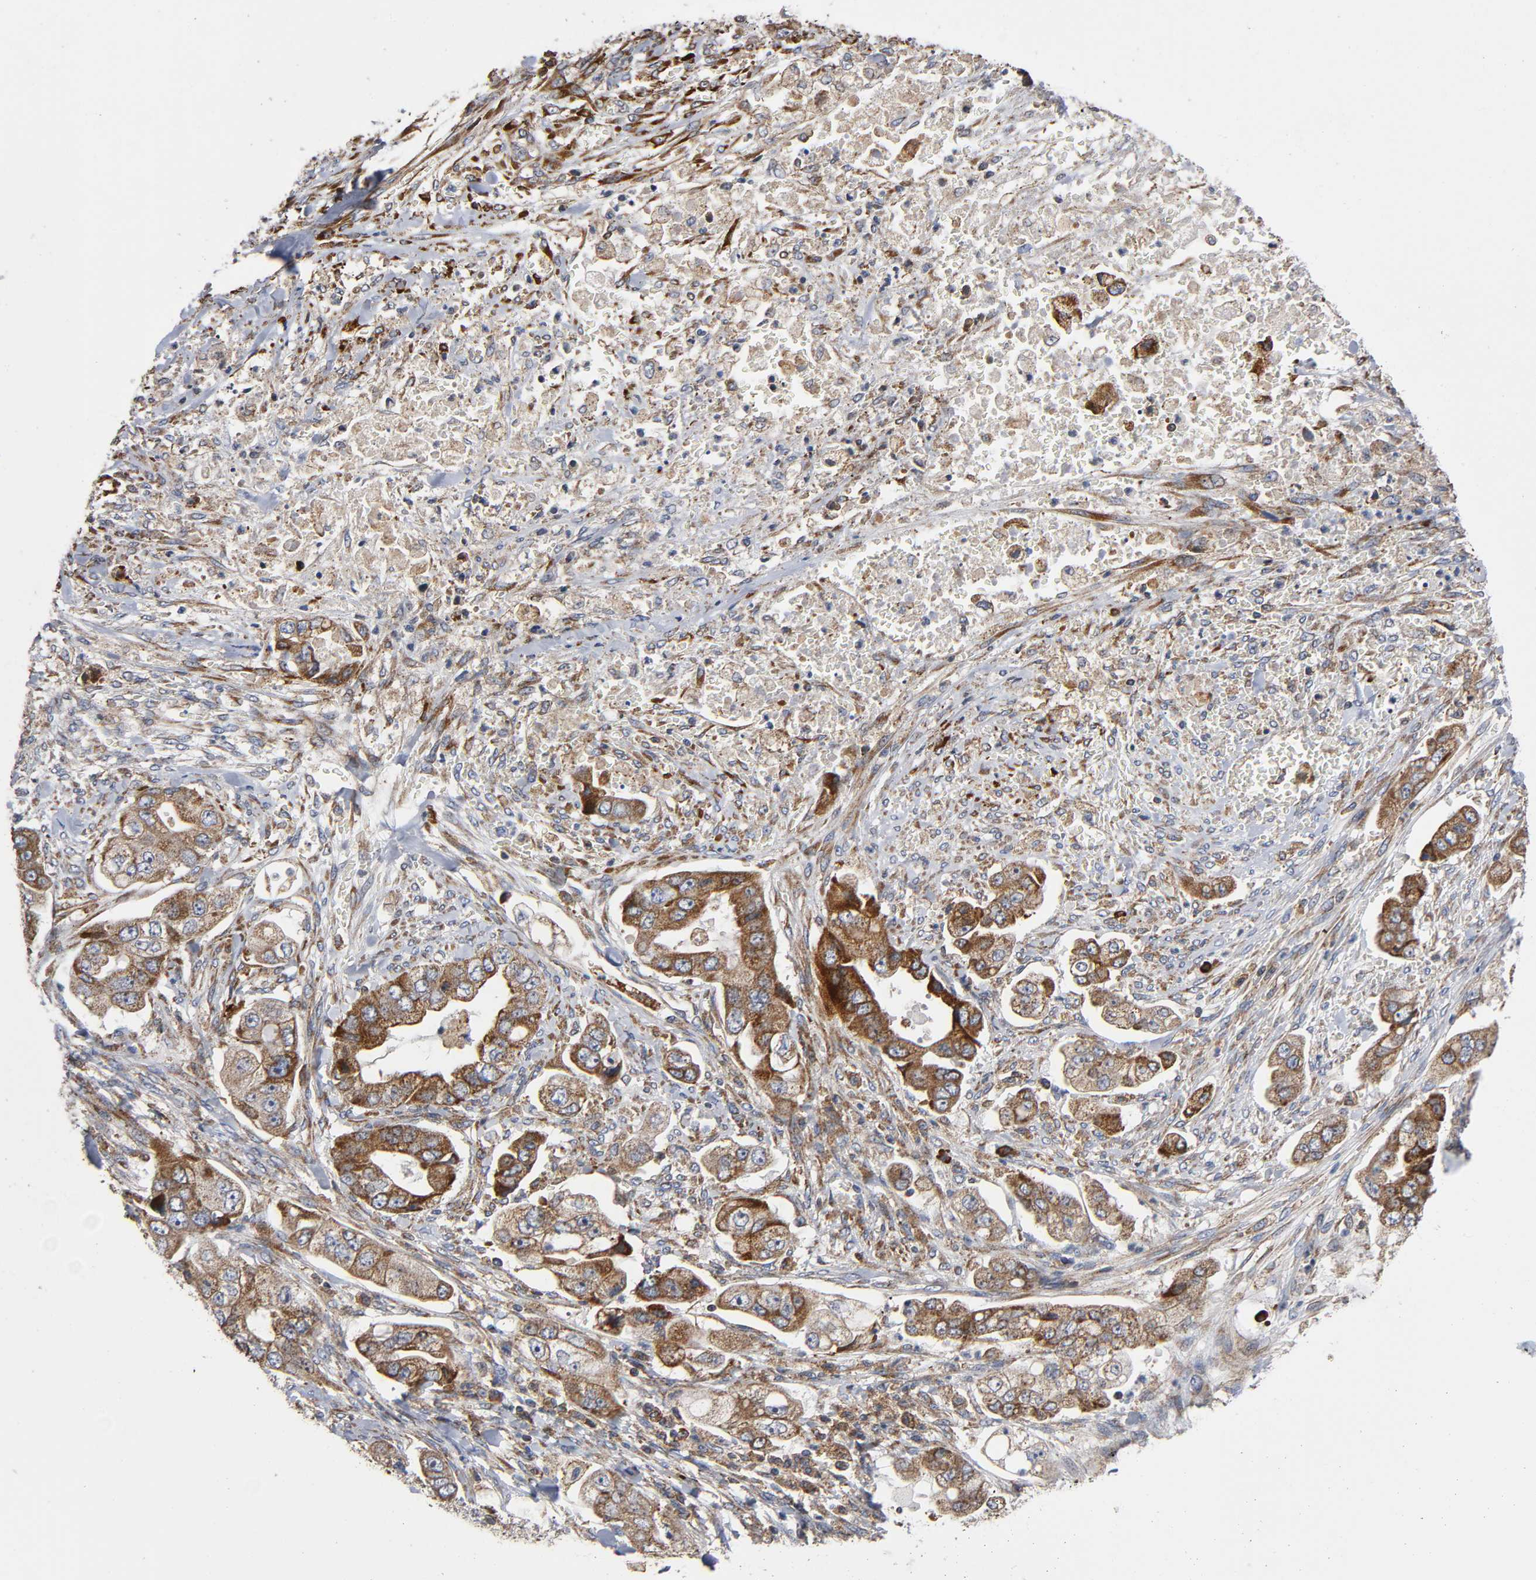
{"staining": {"intensity": "moderate", "quantity": "25%-75%", "location": "cytoplasmic/membranous"}, "tissue": "stomach cancer", "cell_type": "Tumor cells", "image_type": "cancer", "snomed": [{"axis": "morphology", "description": "Adenocarcinoma, NOS"}, {"axis": "topography", "description": "Stomach"}], "caption": "Protein expression analysis of stomach cancer reveals moderate cytoplasmic/membranous positivity in about 25%-75% of tumor cells.", "gene": "MAP3K1", "patient": {"sex": "male", "age": 62}}